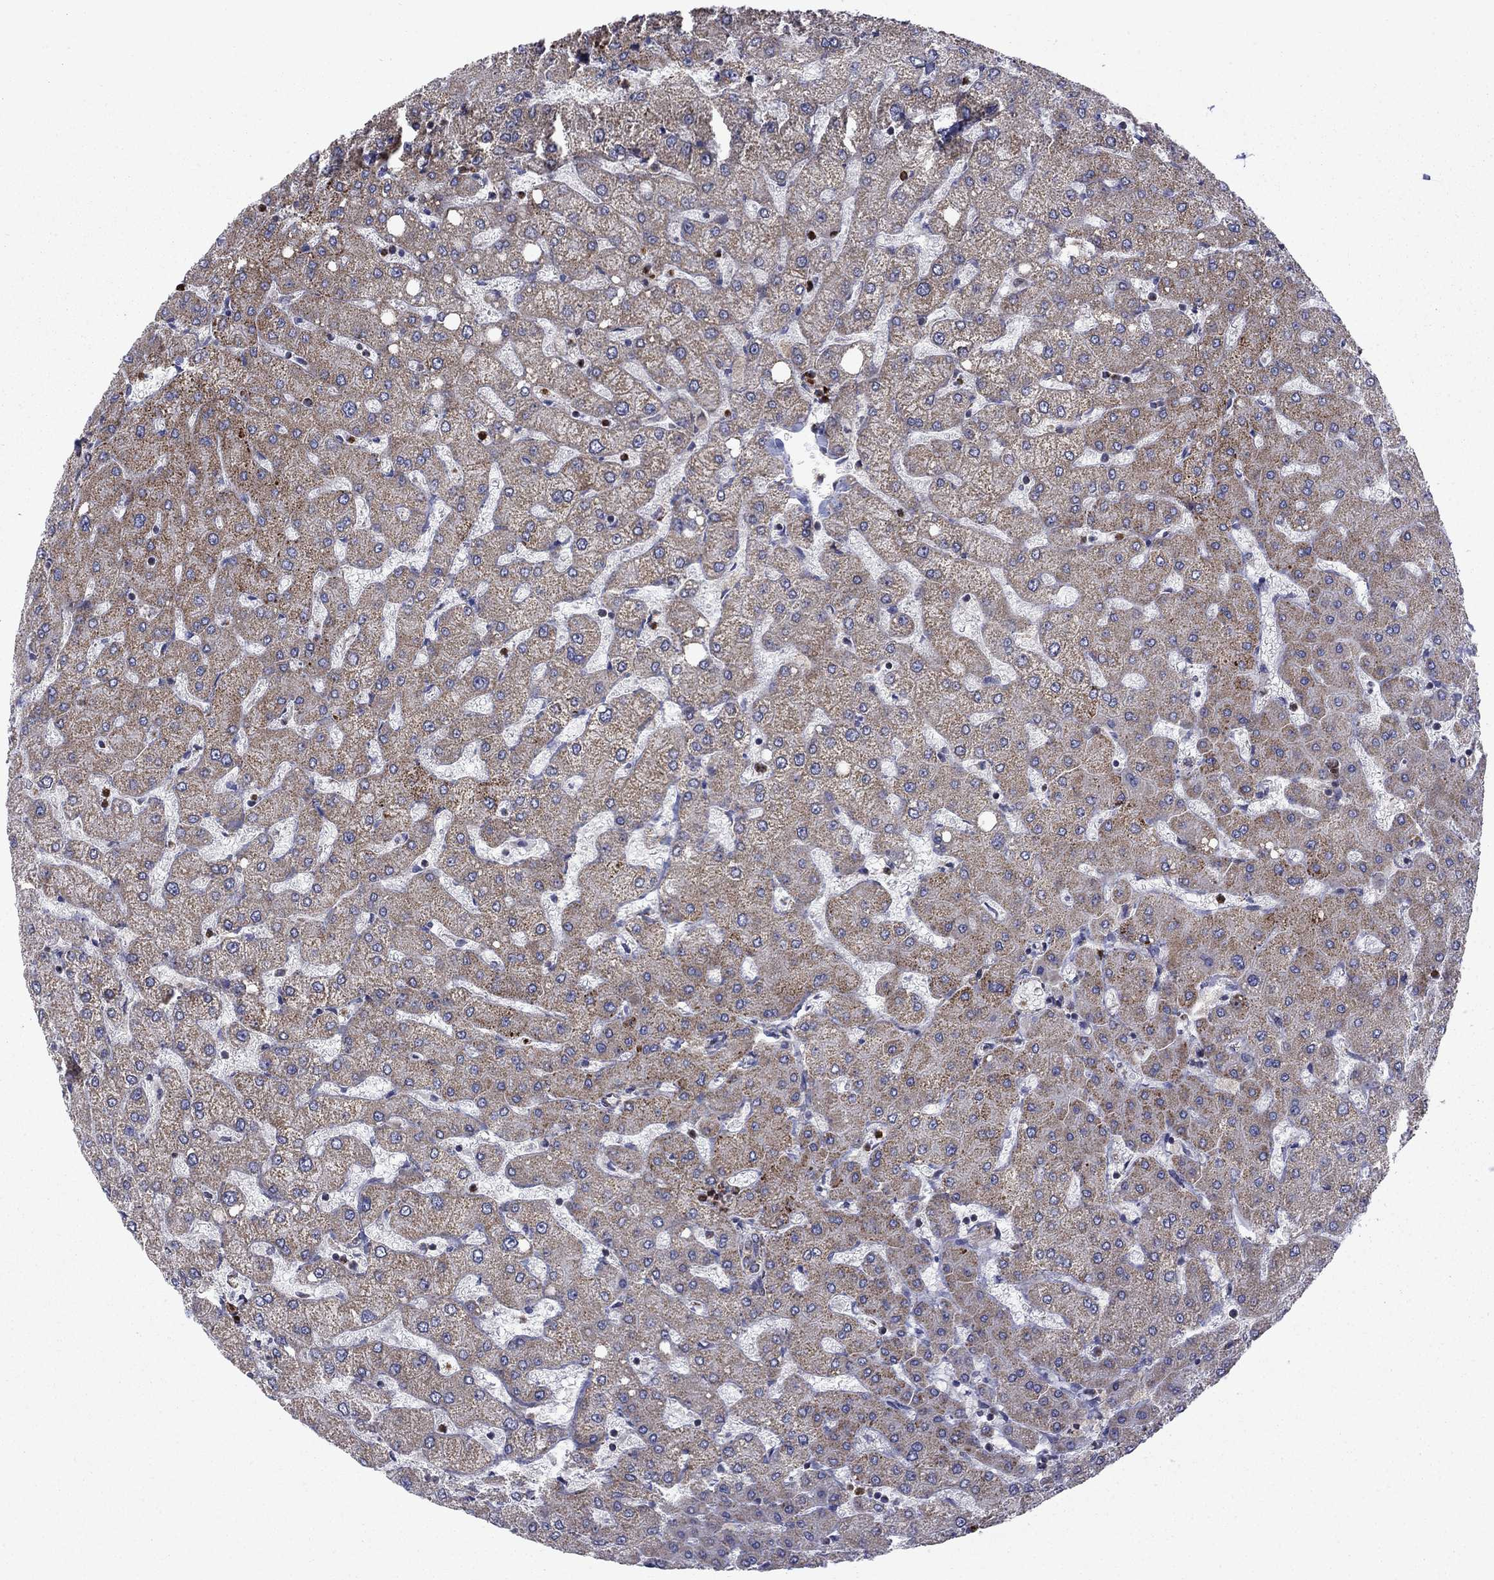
{"staining": {"intensity": "negative", "quantity": "none", "location": "none"}, "tissue": "liver", "cell_type": "Cholangiocytes", "image_type": "normal", "snomed": [{"axis": "morphology", "description": "Normal tissue, NOS"}, {"axis": "topography", "description": "Liver"}], "caption": "Immunohistochemistry (IHC) image of normal human liver stained for a protein (brown), which demonstrates no positivity in cholangiocytes. (Immunohistochemistry, brightfield microscopy, high magnification).", "gene": "DOP1B", "patient": {"sex": "female", "age": 54}}